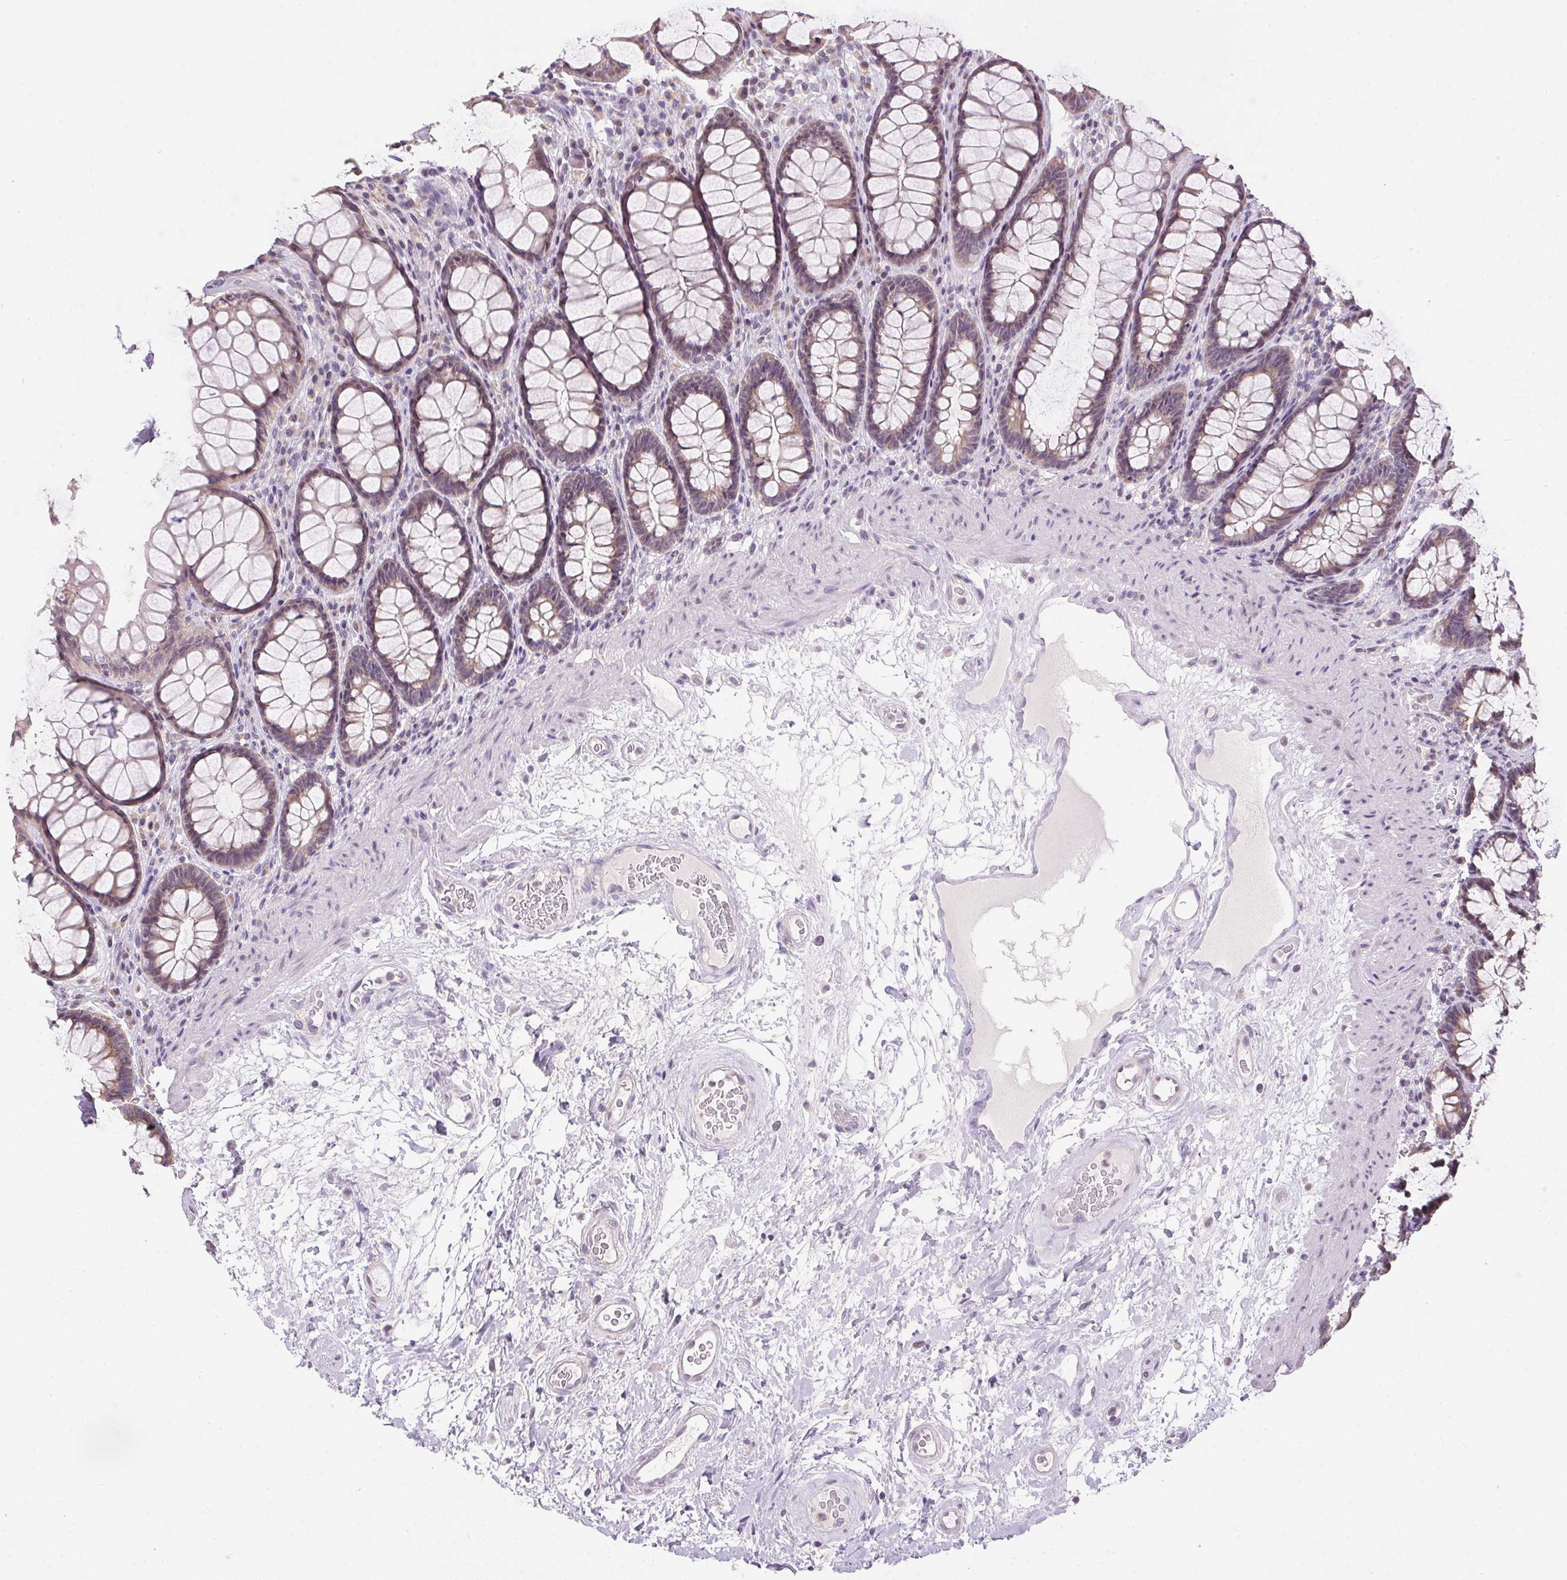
{"staining": {"intensity": "weak", "quantity": ">75%", "location": "cytoplasmic/membranous"}, "tissue": "rectum", "cell_type": "Glandular cells", "image_type": "normal", "snomed": [{"axis": "morphology", "description": "Normal tissue, NOS"}, {"axis": "topography", "description": "Rectum"}], "caption": "Immunohistochemical staining of unremarkable rectum reveals >75% levels of weak cytoplasmic/membranous protein staining in approximately >75% of glandular cells. Immunohistochemistry (ihc) stains the protein in brown and the nuclei are stained blue.", "gene": "SPACA9", "patient": {"sex": "male", "age": 72}}